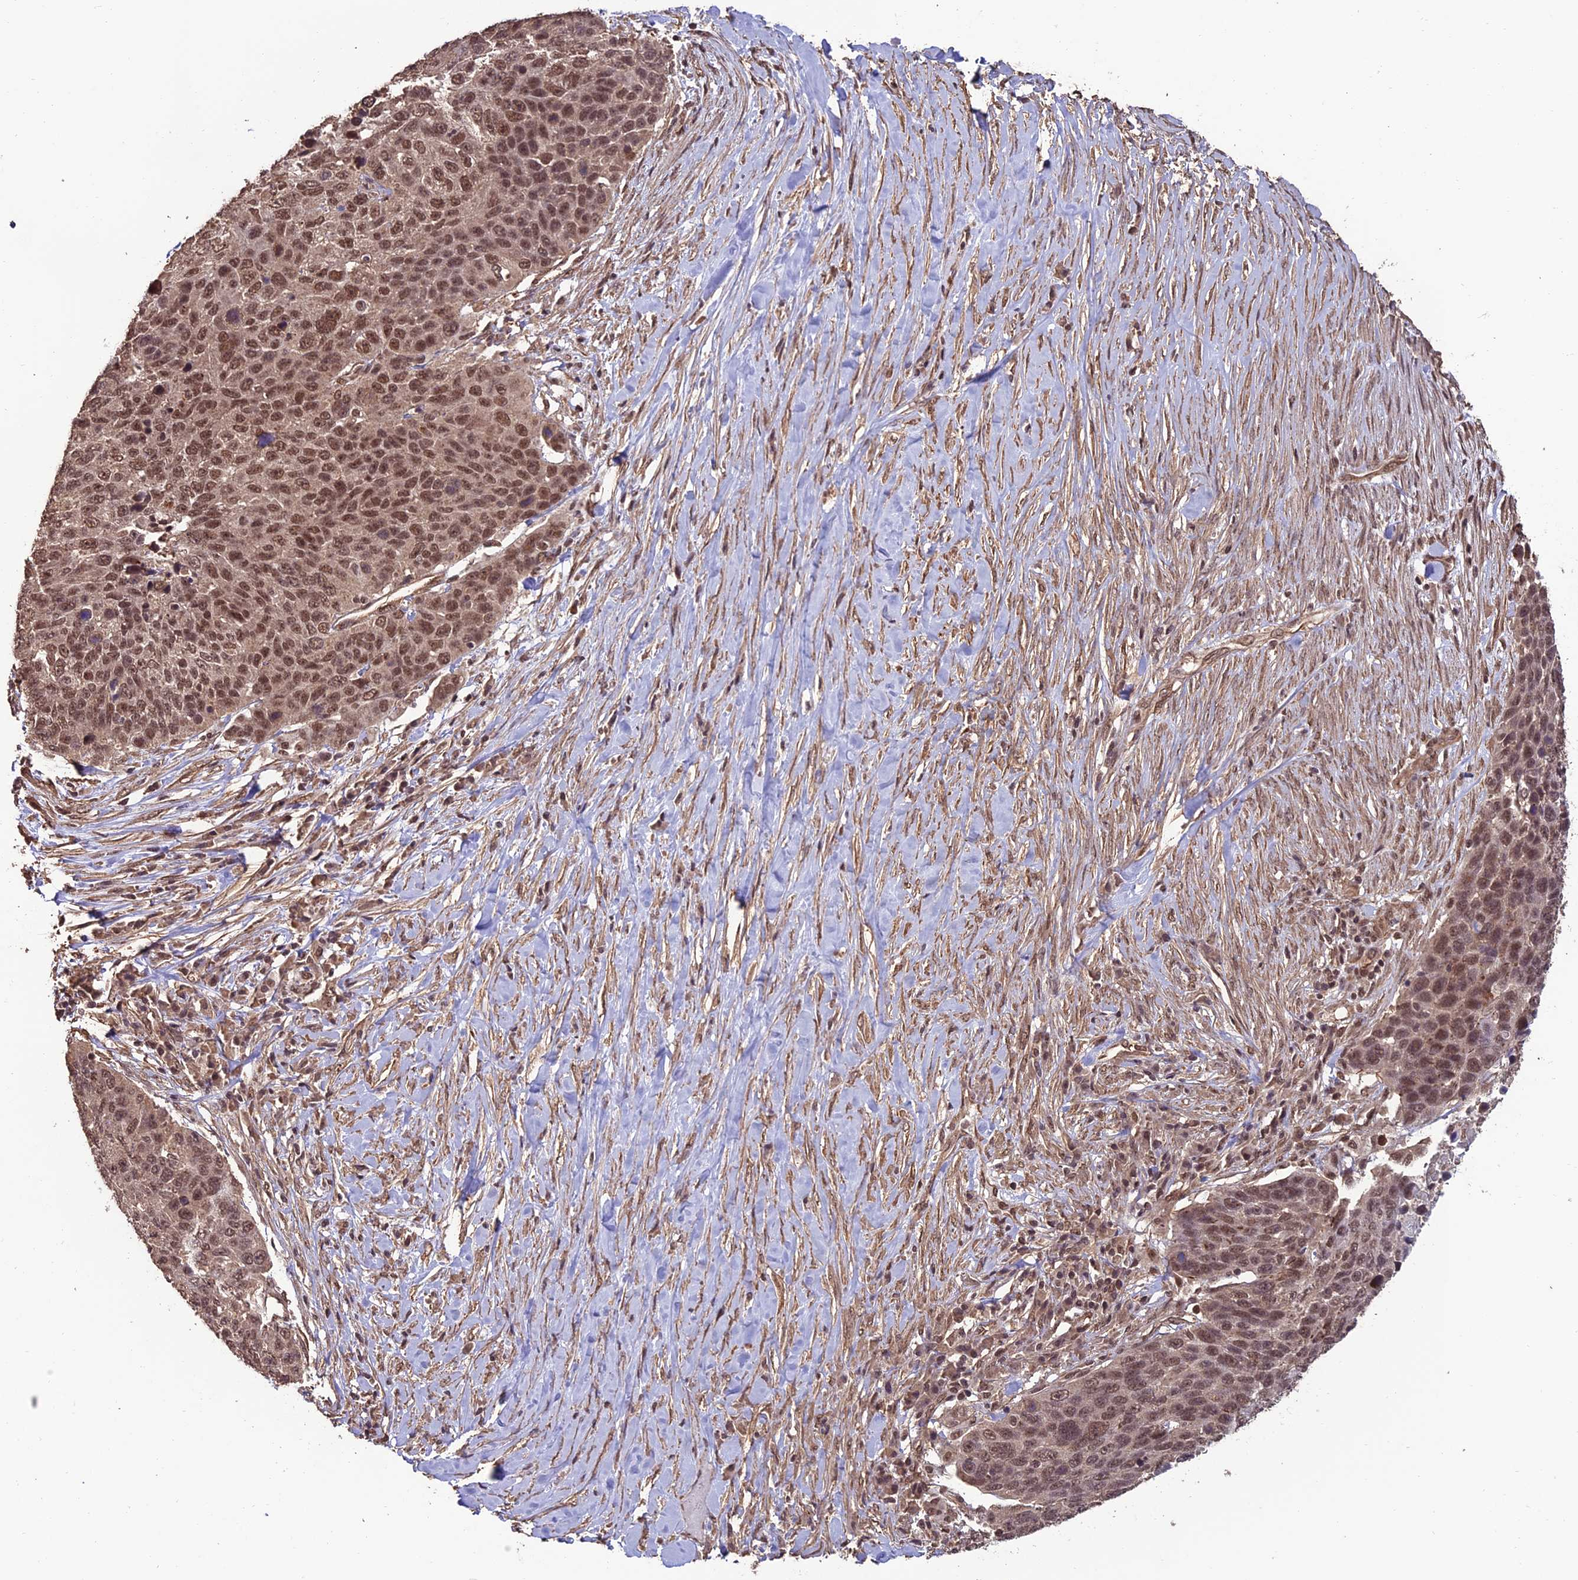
{"staining": {"intensity": "moderate", "quantity": ">75%", "location": "nuclear"}, "tissue": "lung cancer", "cell_type": "Tumor cells", "image_type": "cancer", "snomed": [{"axis": "morphology", "description": "Normal tissue, NOS"}, {"axis": "morphology", "description": "Squamous cell carcinoma, NOS"}, {"axis": "topography", "description": "Lymph node"}, {"axis": "topography", "description": "Lung"}], "caption": "Lung cancer stained for a protein reveals moderate nuclear positivity in tumor cells.", "gene": "CABIN1", "patient": {"sex": "male", "age": 66}}